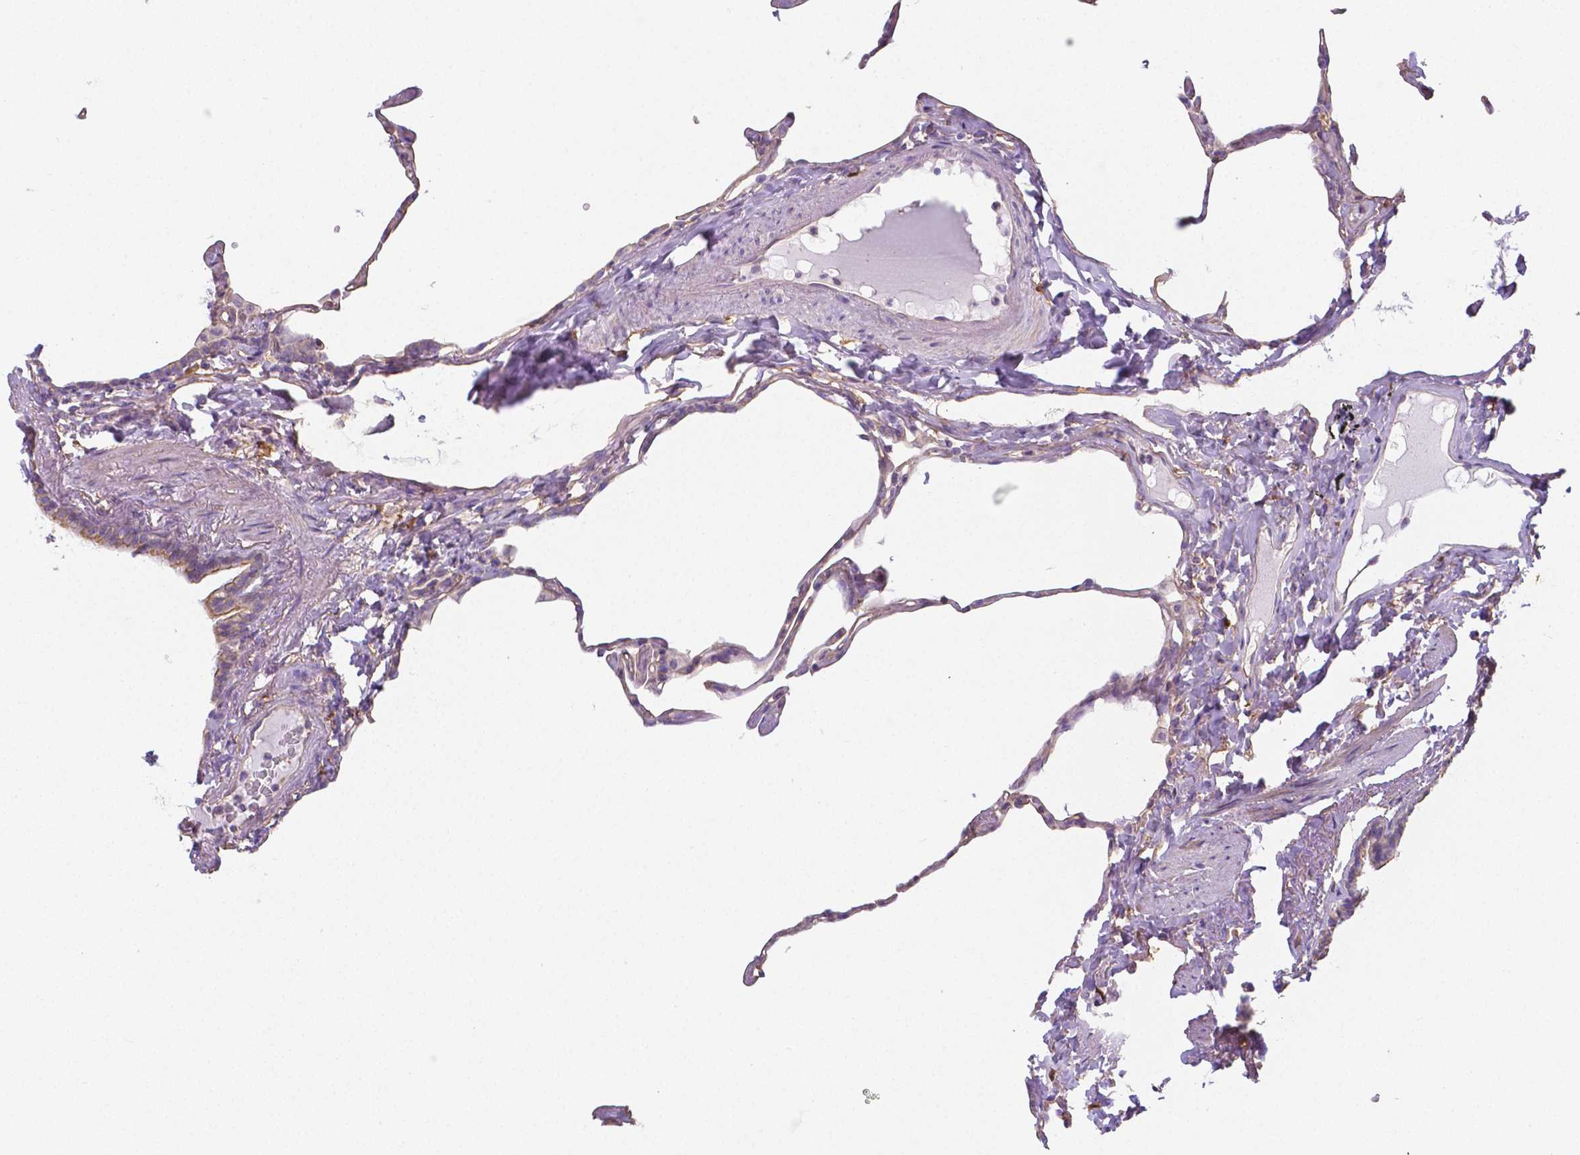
{"staining": {"intensity": "negative", "quantity": "none", "location": "none"}, "tissue": "lung", "cell_type": "Alveolar cells", "image_type": "normal", "snomed": [{"axis": "morphology", "description": "Normal tissue, NOS"}, {"axis": "topography", "description": "Lung"}], "caption": "This is a histopathology image of immunohistochemistry (IHC) staining of unremarkable lung, which shows no expression in alveolar cells. The staining is performed using DAB brown chromogen with nuclei counter-stained in using hematoxylin.", "gene": "CRMP1", "patient": {"sex": "male", "age": 65}}